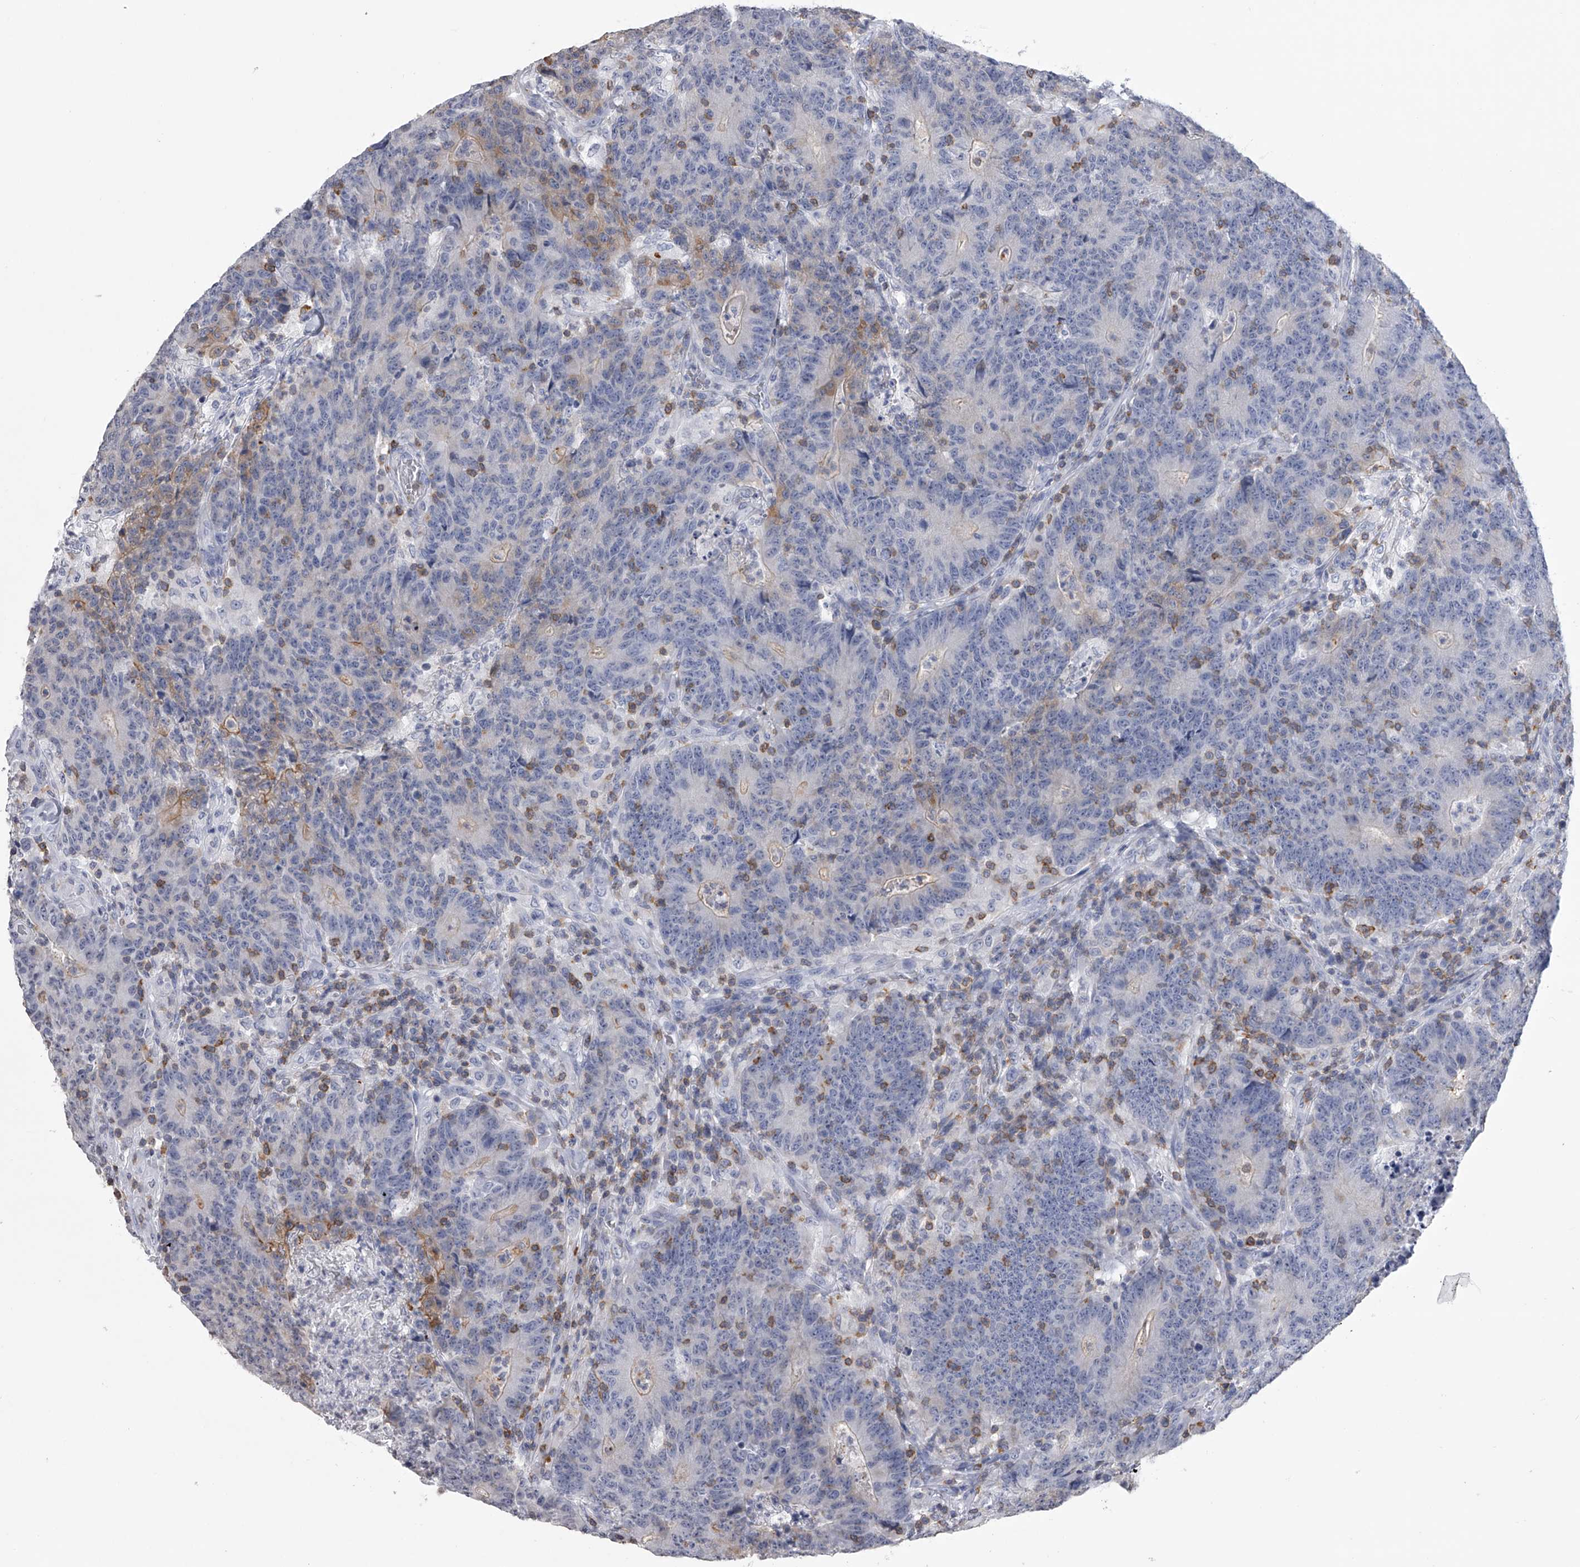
{"staining": {"intensity": "negative", "quantity": "none", "location": "none"}, "tissue": "colorectal cancer", "cell_type": "Tumor cells", "image_type": "cancer", "snomed": [{"axis": "morphology", "description": "Normal tissue, NOS"}, {"axis": "morphology", "description": "Adenocarcinoma, NOS"}, {"axis": "topography", "description": "Colon"}], "caption": "A high-resolution photomicrograph shows IHC staining of colorectal cancer, which reveals no significant positivity in tumor cells. Nuclei are stained in blue.", "gene": "TASP1", "patient": {"sex": "female", "age": 75}}